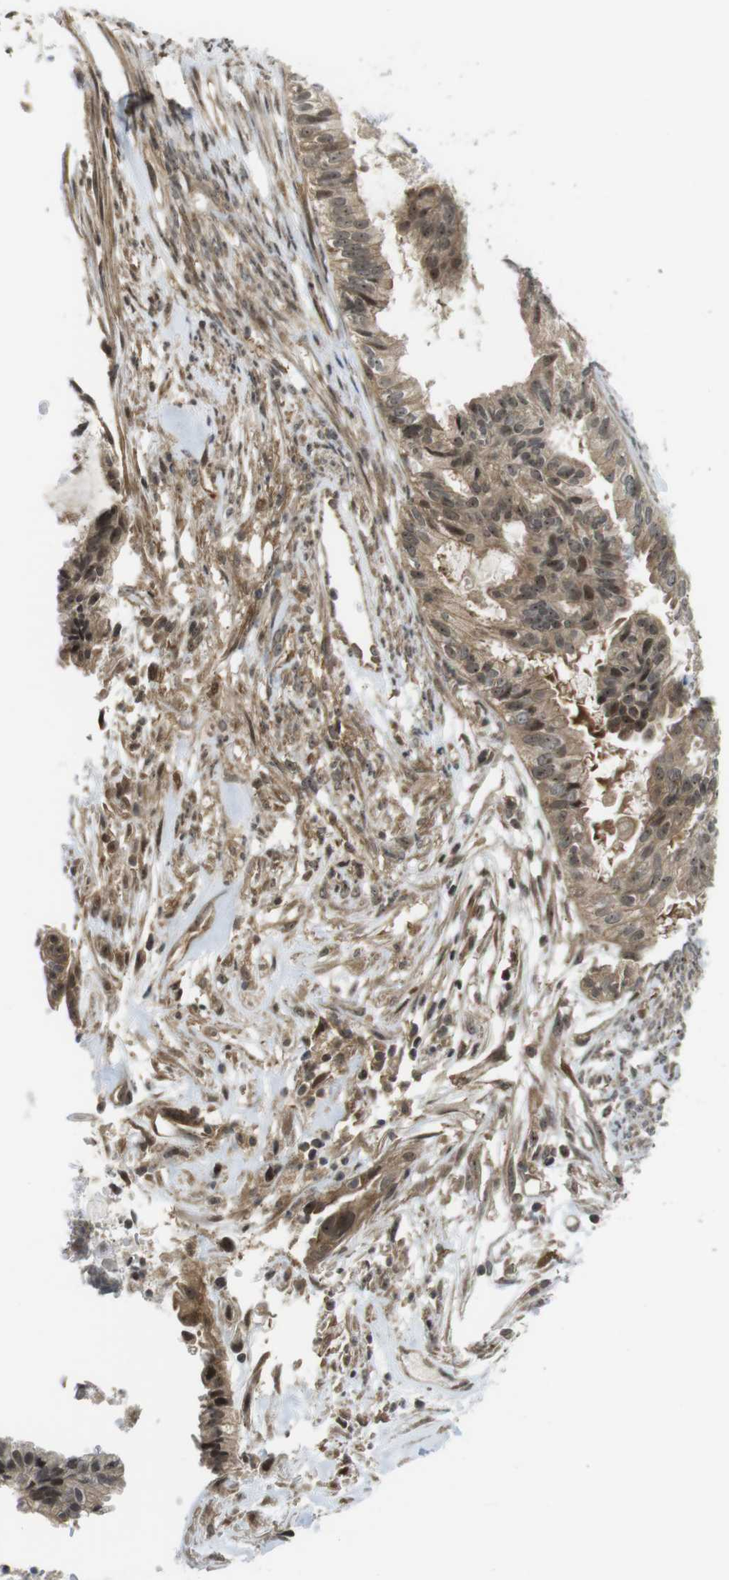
{"staining": {"intensity": "weak", "quantity": ">75%", "location": "cytoplasmic/membranous,nuclear"}, "tissue": "cervical cancer", "cell_type": "Tumor cells", "image_type": "cancer", "snomed": [{"axis": "morphology", "description": "Normal tissue, NOS"}, {"axis": "morphology", "description": "Adenocarcinoma, NOS"}, {"axis": "topography", "description": "Cervix"}, {"axis": "topography", "description": "Endometrium"}], "caption": "Immunohistochemistry (IHC) (DAB (3,3'-diaminobenzidine)) staining of human cervical cancer (adenocarcinoma) exhibits weak cytoplasmic/membranous and nuclear protein positivity in about >75% of tumor cells. The protein of interest is shown in brown color, while the nuclei are stained blue.", "gene": "CC2D1A", "patient": {"sex": "female", "age": 86}}